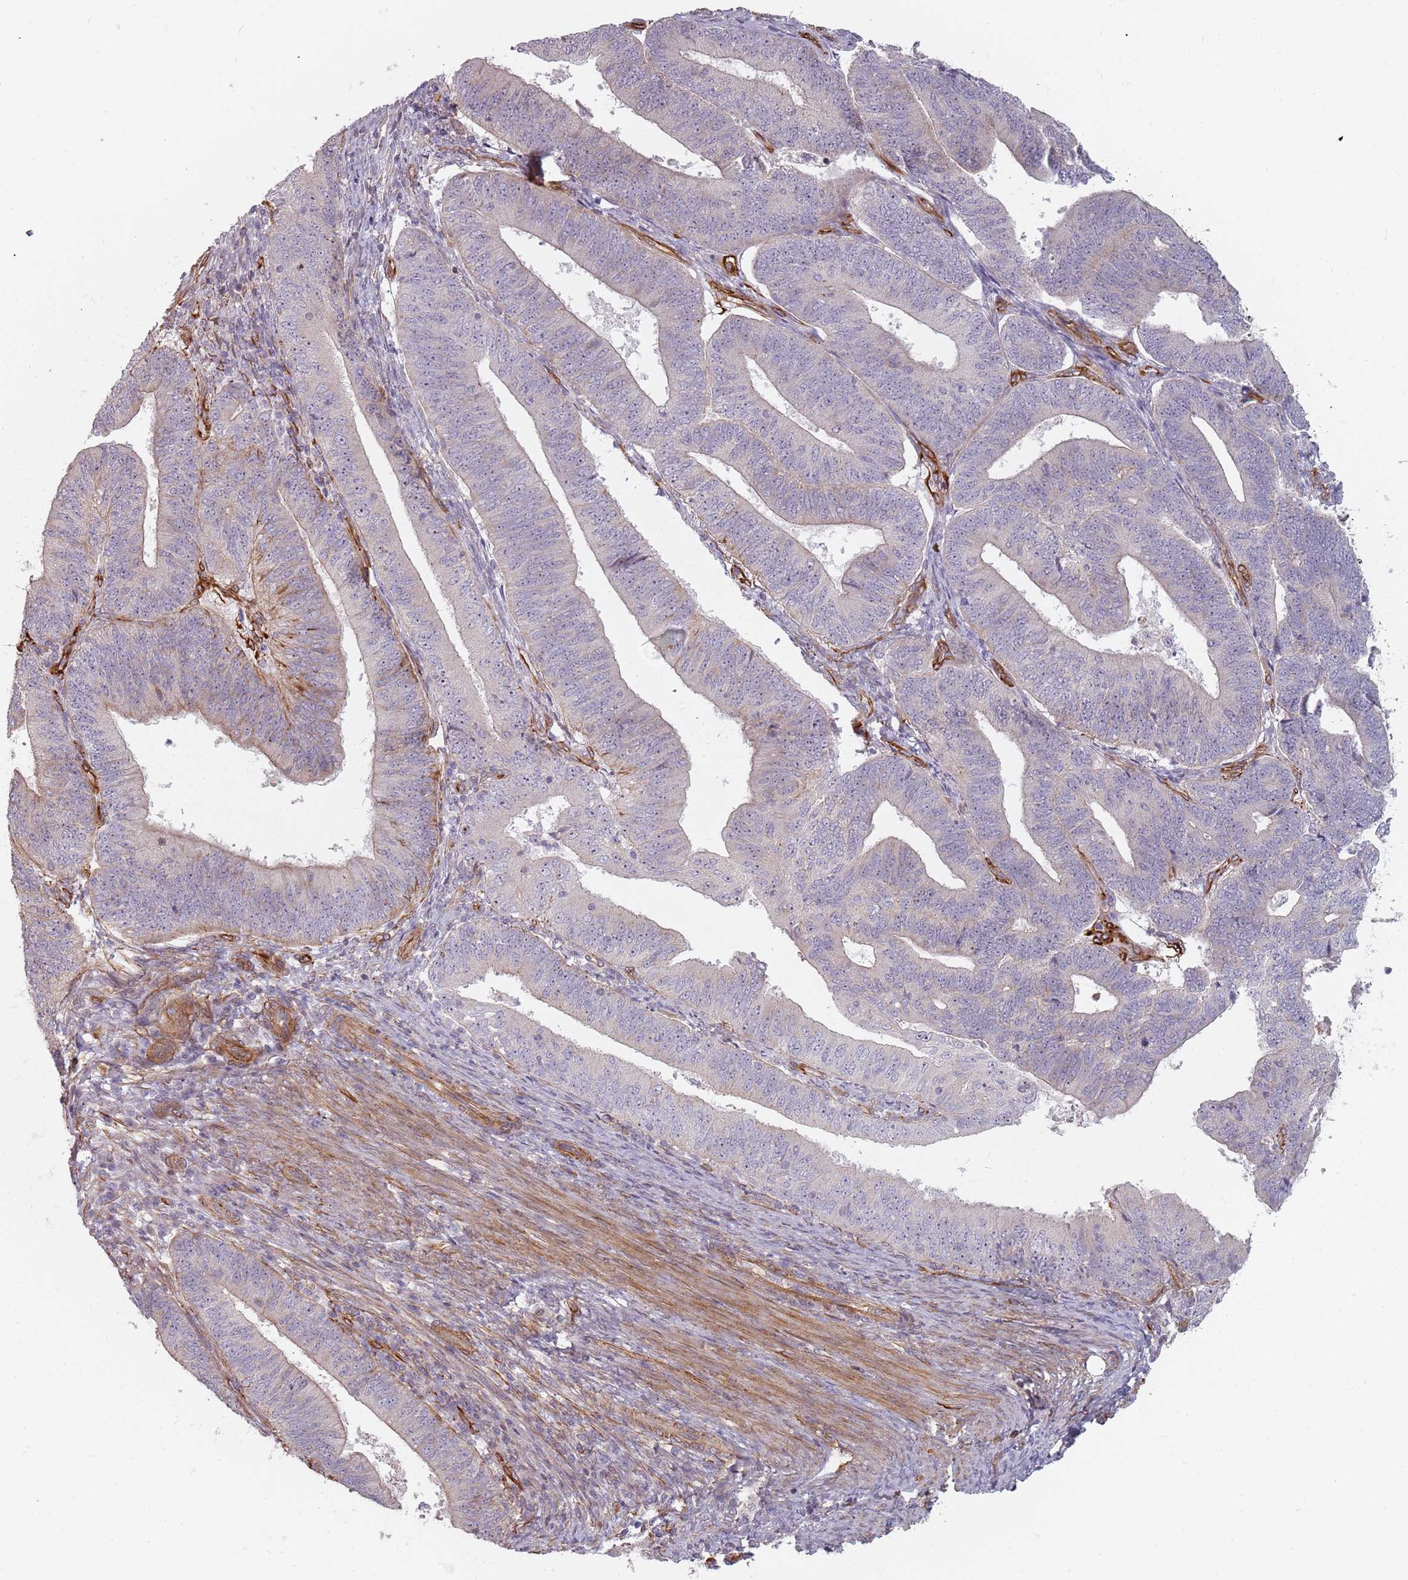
{"staining": {"intensity": "negative", "quantity": "none", "location": "none"}, "tissue": "endometrial cancer", "cell_type": "Tumor cells", "image_type": "cancer", "snomed": [{"axis": "morphology", "description": "Adenocarcinoma, NOS"}, {"axis": "topography", "description": "Endometrium"}], "caption": "Protein analysis of adenocarcinoma (endometrial) demonstrates no significant expression in tumor cells.", "gene": "GAS2L3", "patient": {"sex": "female", "age": 70}}